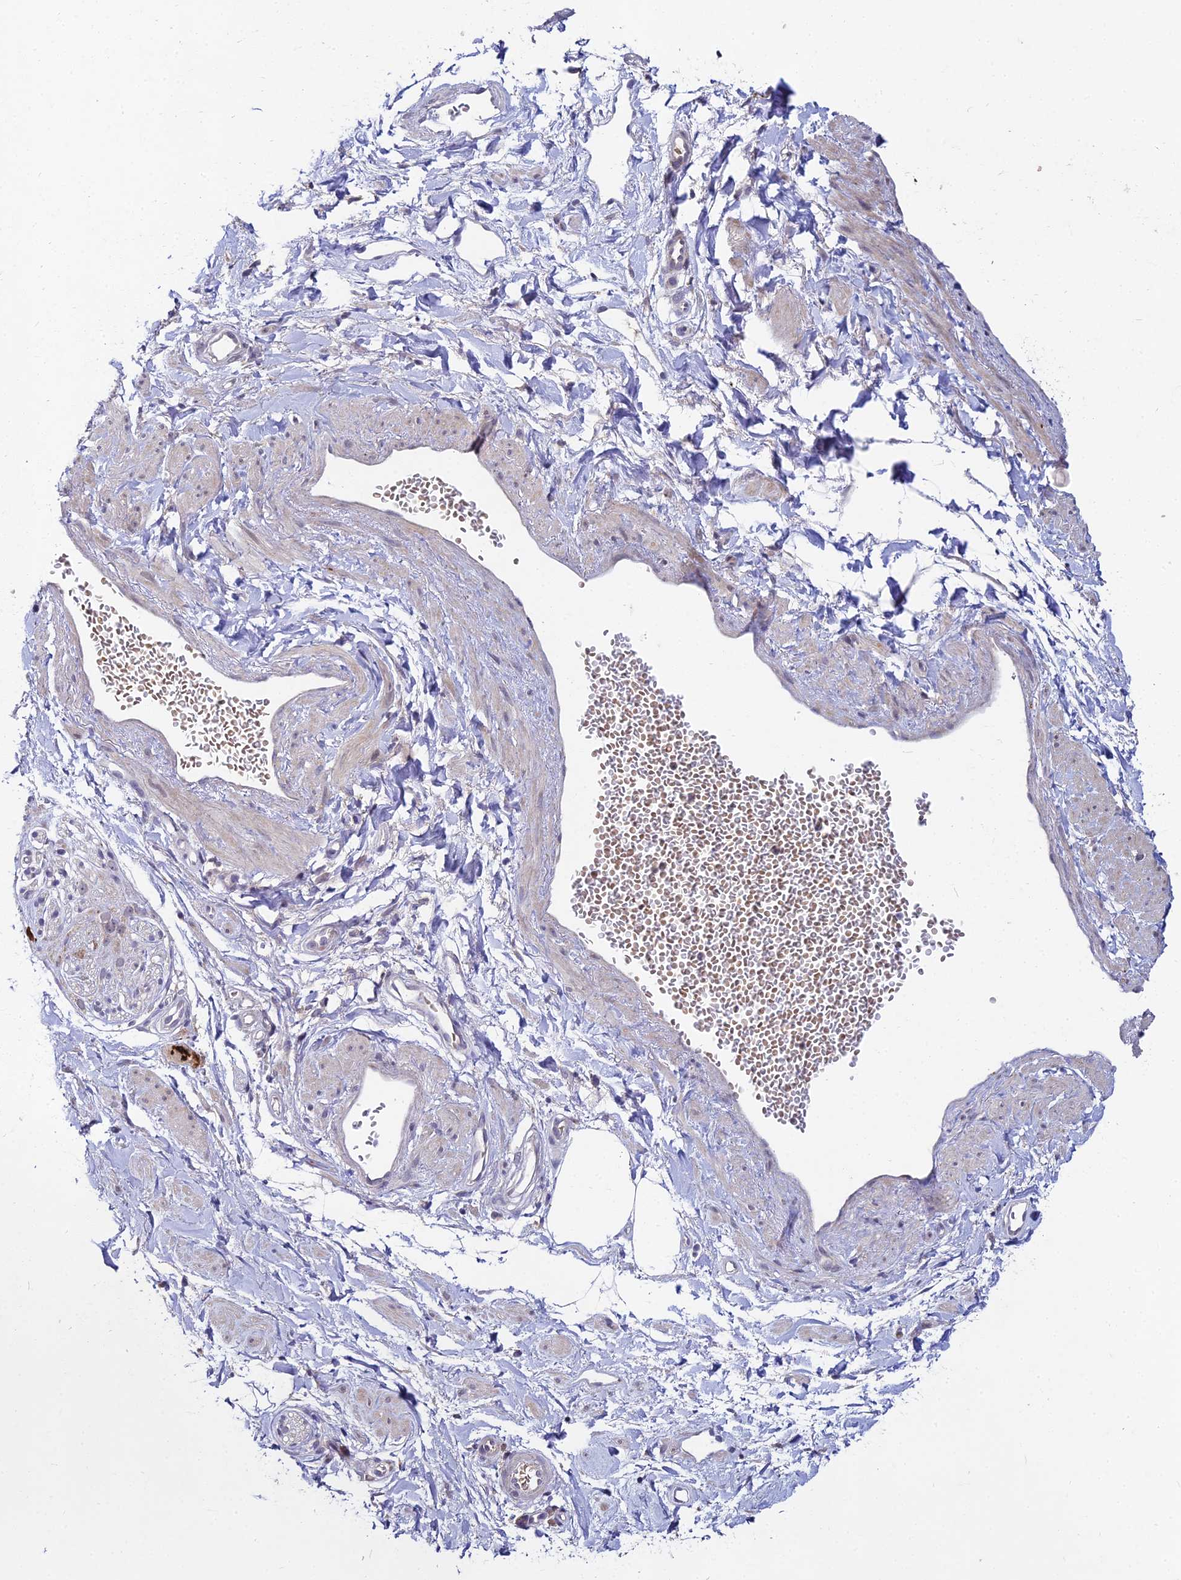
{"staining": {"intensity": "weak", "quantity": ">75%", "location": "cytoplasmic/membranous"}, "tissue": "adipose tissue", "cell_type": "Adipocytes", "image_type": "normal", "snomed": [{"axis": "morphology", "description": "Normal tissue, NOS"}, {"axis": "topography", "description": "Soft tissue"}, {"axis": "topography", "description": "Adipose tissue"}, {"axis": "topography", "description": "Vascular tissue"}, {"axis": "topography", "description": "Peripheral nerve tissue"}], "caption": "This image displays immunohistochemistry staining of benign human adipose tissue, with low weak cytoplasmic/membranous staining in about >75% of adipocytes.", "gene": "WDR43", "patient": {"sex": "male", "age": 74}}